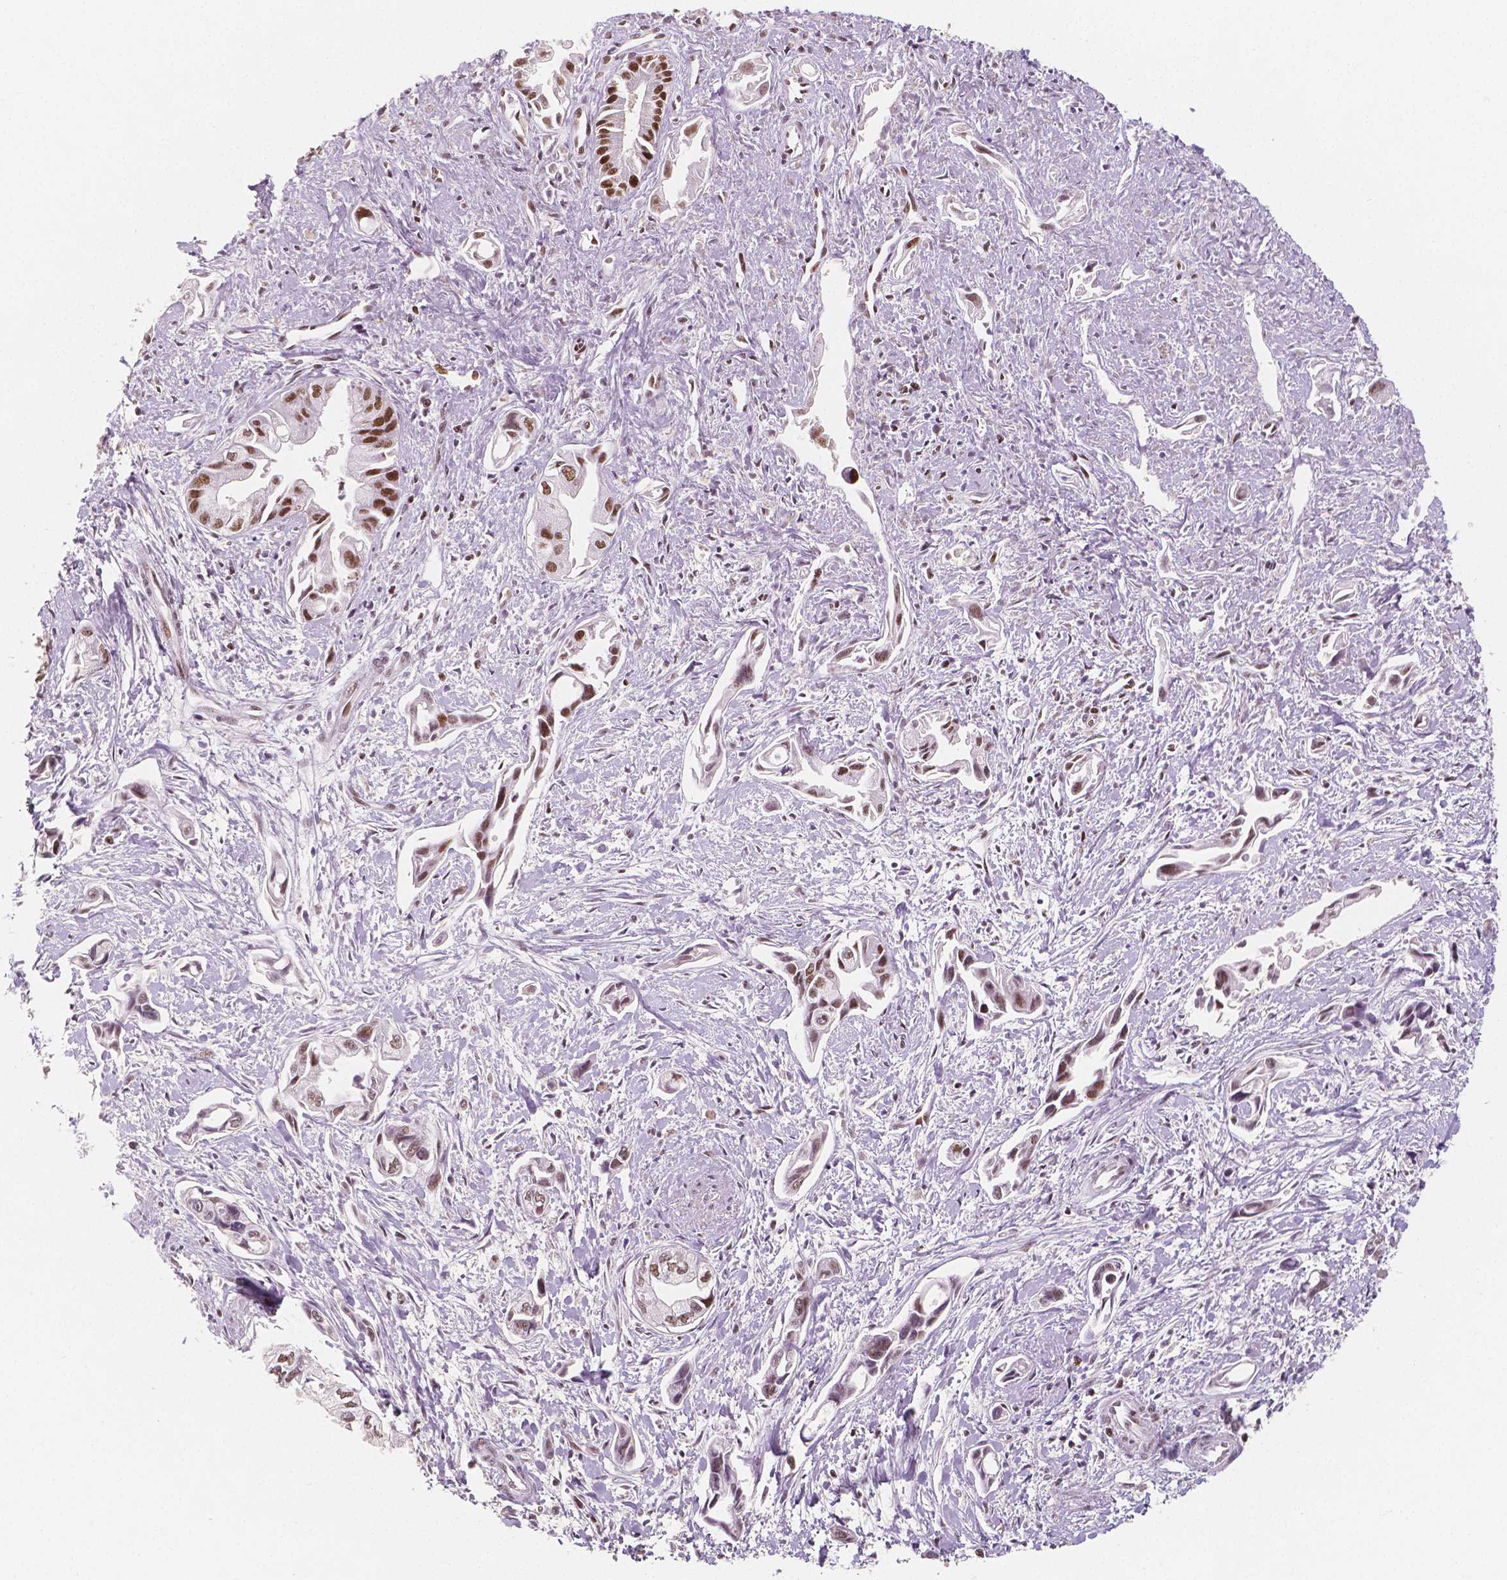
{"staining": {"intensity": "moderate", "quantity": ">75%", "location": "nuclear"}, "tissue": "pancreatic cancer", "cell_type": "Tumor cells", "image_type": "cancer", "snomed": [{"axis": "morphology", "description": "Adenocarcinoma, NOS"}, {"axis": "topography", "description": "Pancreas"}], "caption": "A photomicrograph of human pancreatic cancer (adenocarcinoma) stained for a protein reveals moderate nuclear brown staining in tumor cells. (DAB = brown stain, brightfield microscopy at high magnification).", "gene": "HDAC1", "patient": {"sex": "female", "age": 61}}